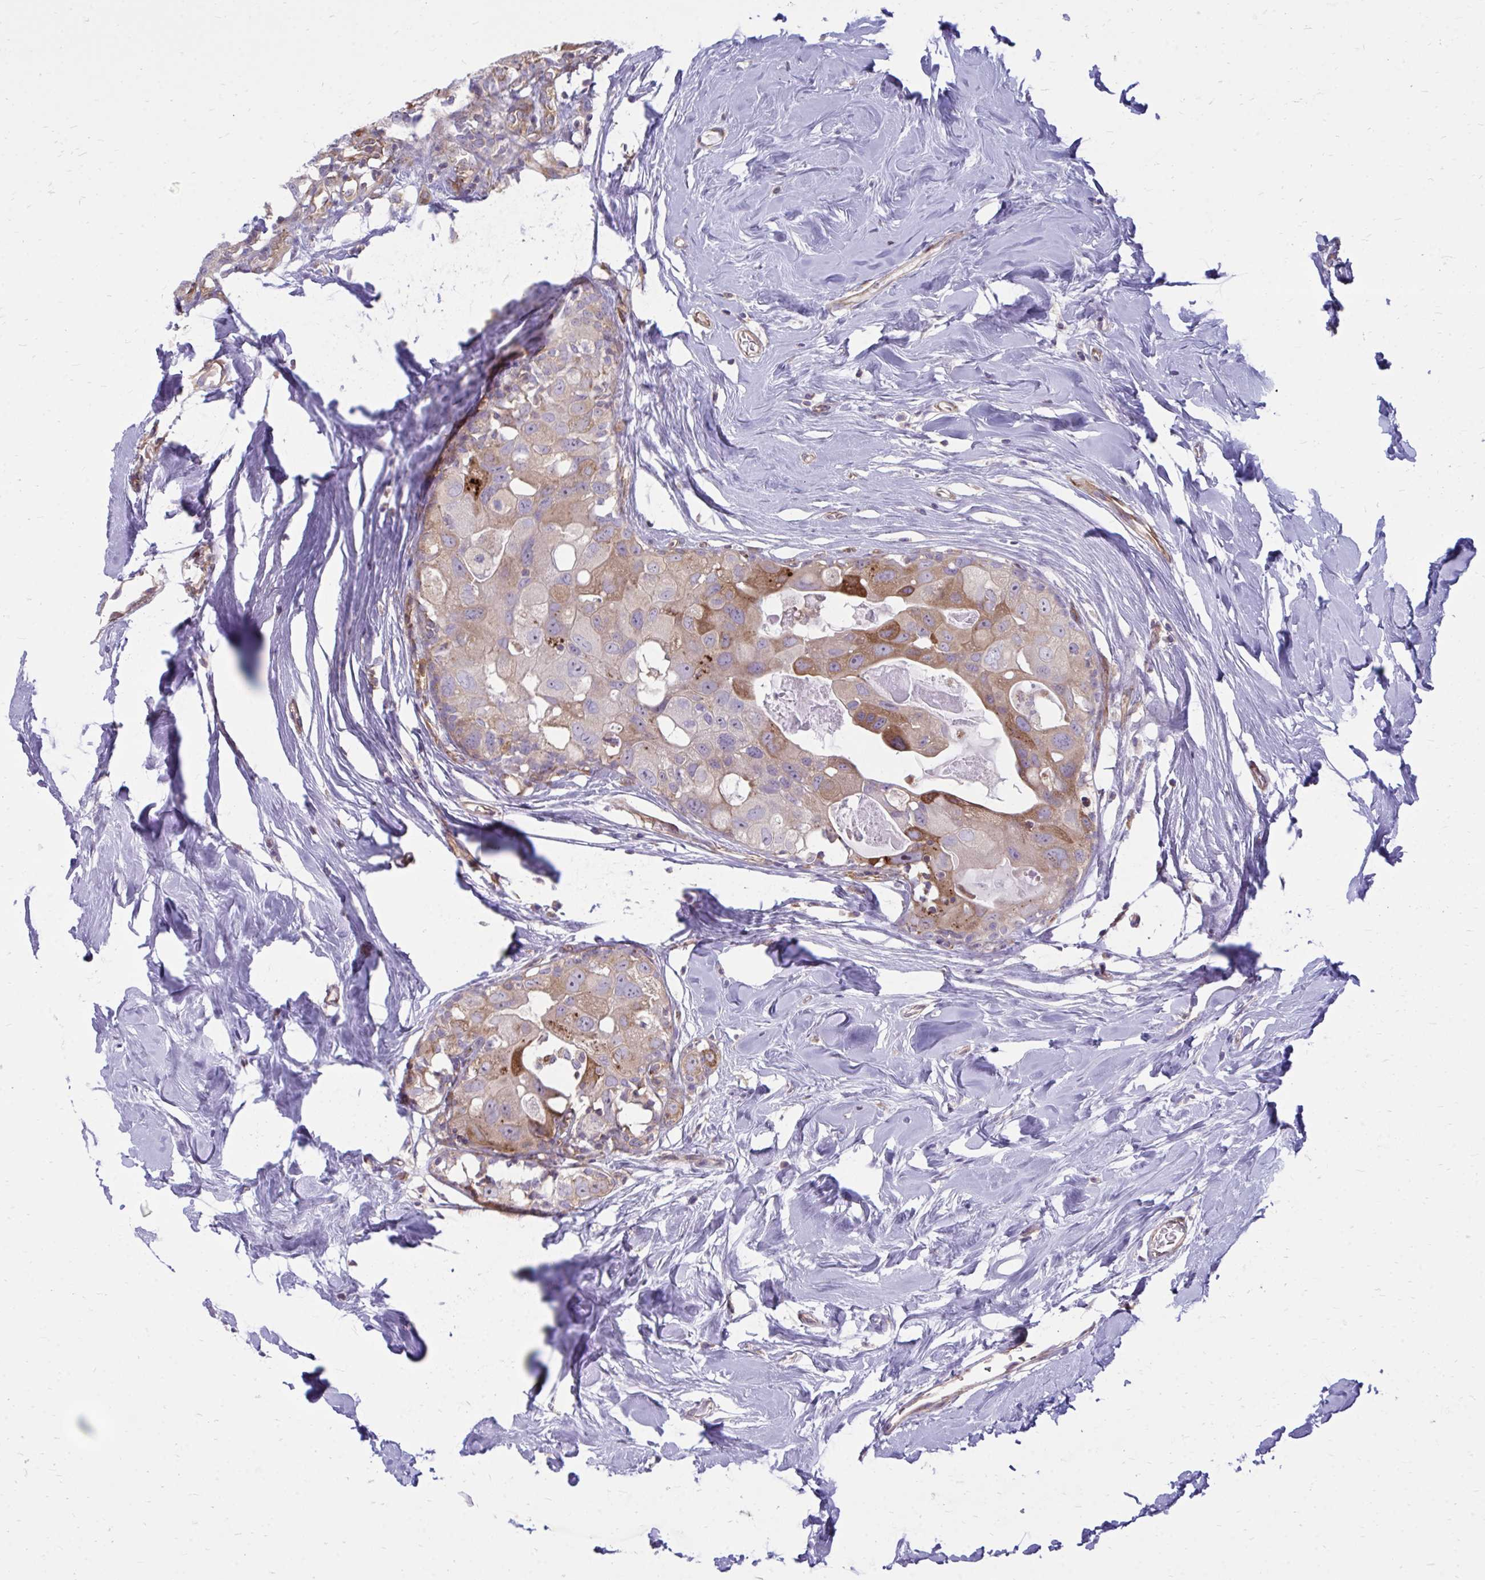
{"staining": {"intensity": "moderate", "quantity": "<25%", "location": "cytoplasmic/membranous"}, "tissue": "breast cancer", "cell_type": "Tumor cells", "image_type": "cancer", "snomed": [{"axis": "morphology", "description": "Duct carcinoma"}, {"axis": "topography", "description": "Breast"}], "caption": "Immunohistochemical staining of infiltrating ductal carcinoma (breast) exhibits moderate cytoplasmic/membranous protein expression in about <25% of tumor cells.", "gene": "ASAP1", "patient": {"sex": "female", "age": 43}}